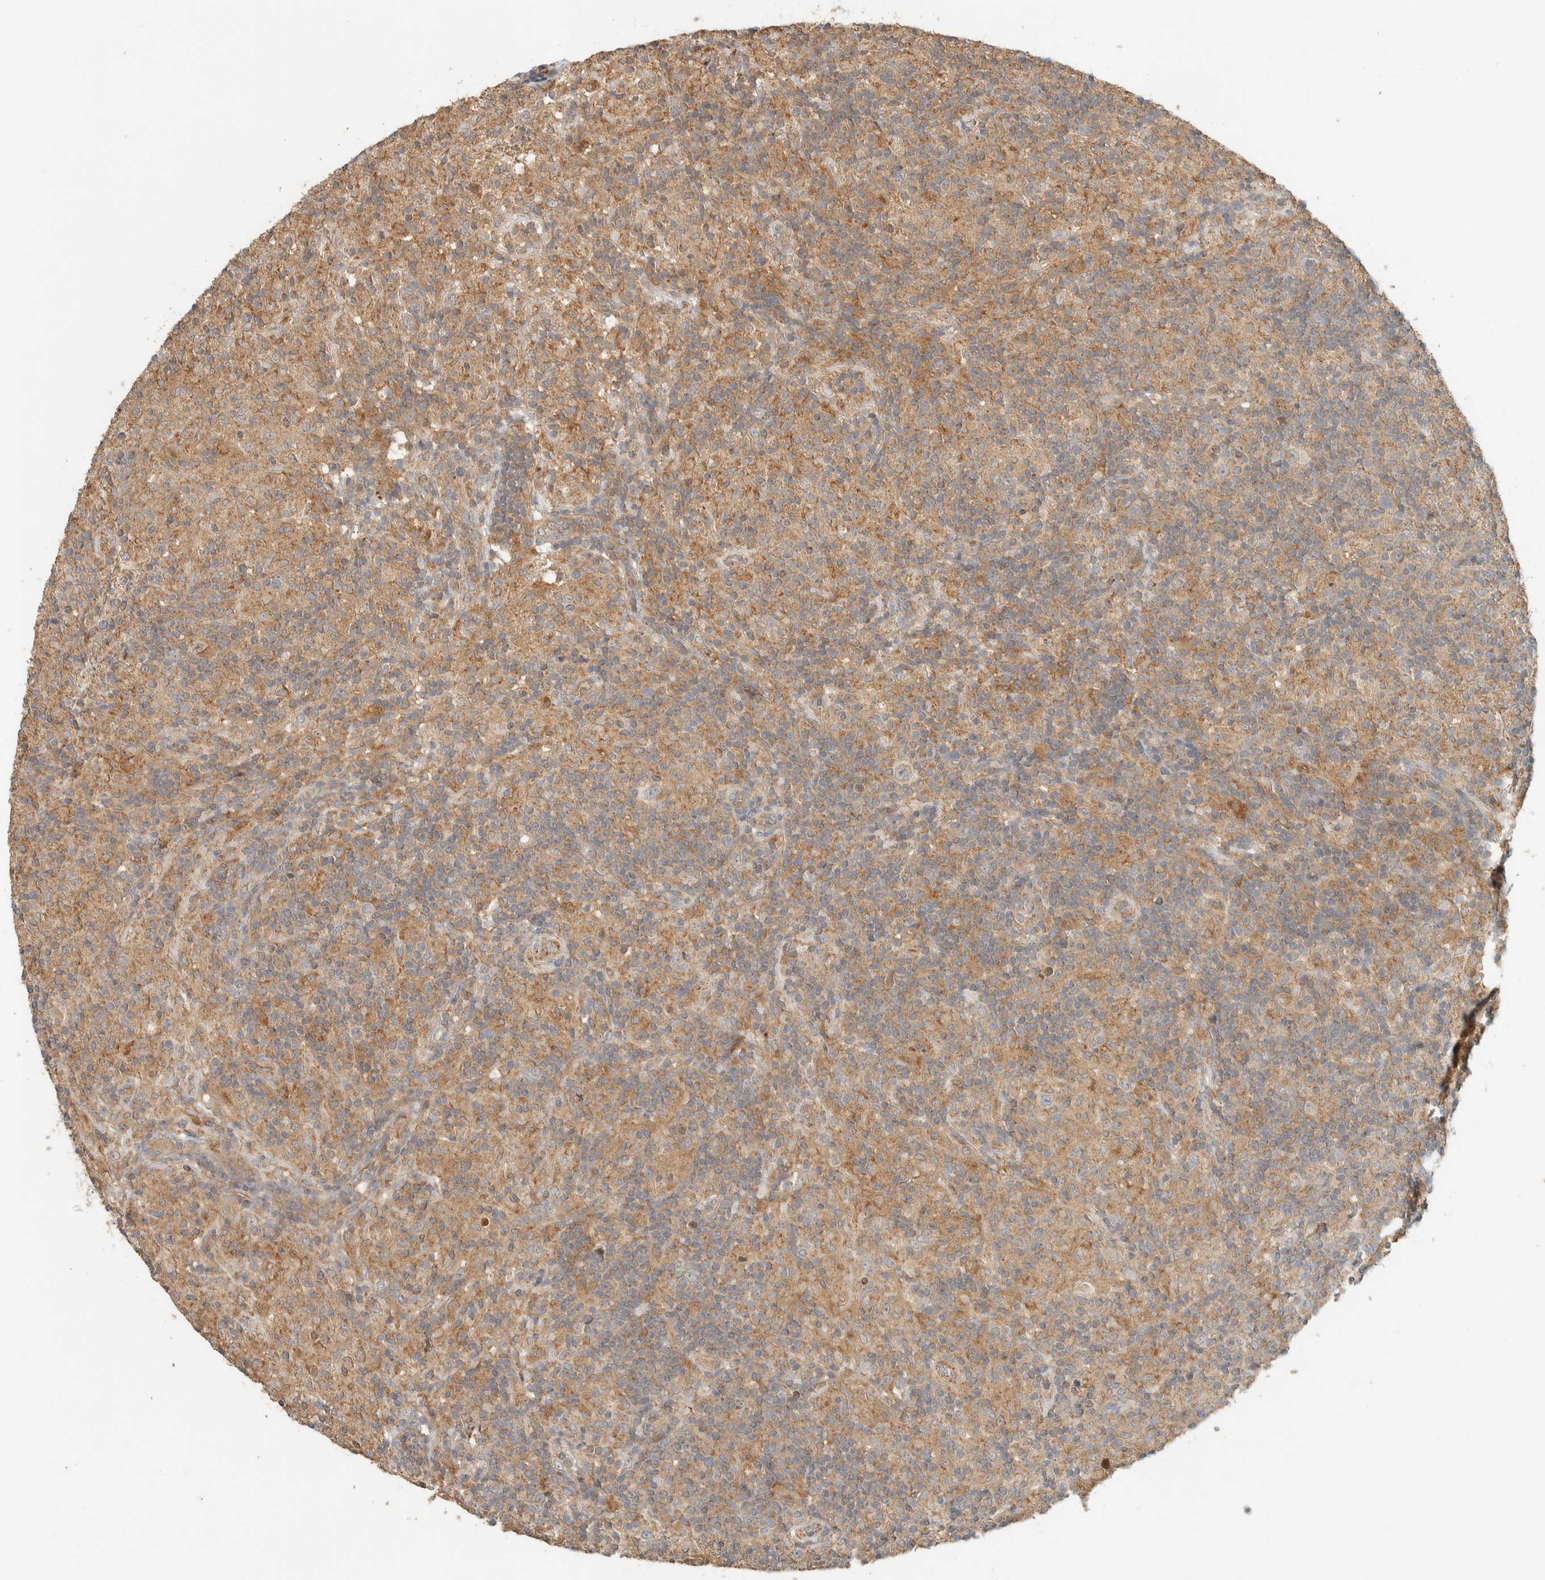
{"staining": {"intensity": "weak", "quantity": ">75%", "location": "cytoplasmic/membranous"}, "tissue": "lymphoma", "cell_type": "Tumor cells", "image_type": "cancer", "snomed": [{"axis": "morphology", "description": "Hodgkin's disease, NOS"}, {"axis": "topography", "description": "Lymph node"}], "caption": "Weak cytoplasmic/membranous positivity is identified in approximately >75% of tumor cells in lymphoma. Nuclei are stained in blue.", "gene": "PDE7B", "patient": {"sex": "male", "age": 70}}